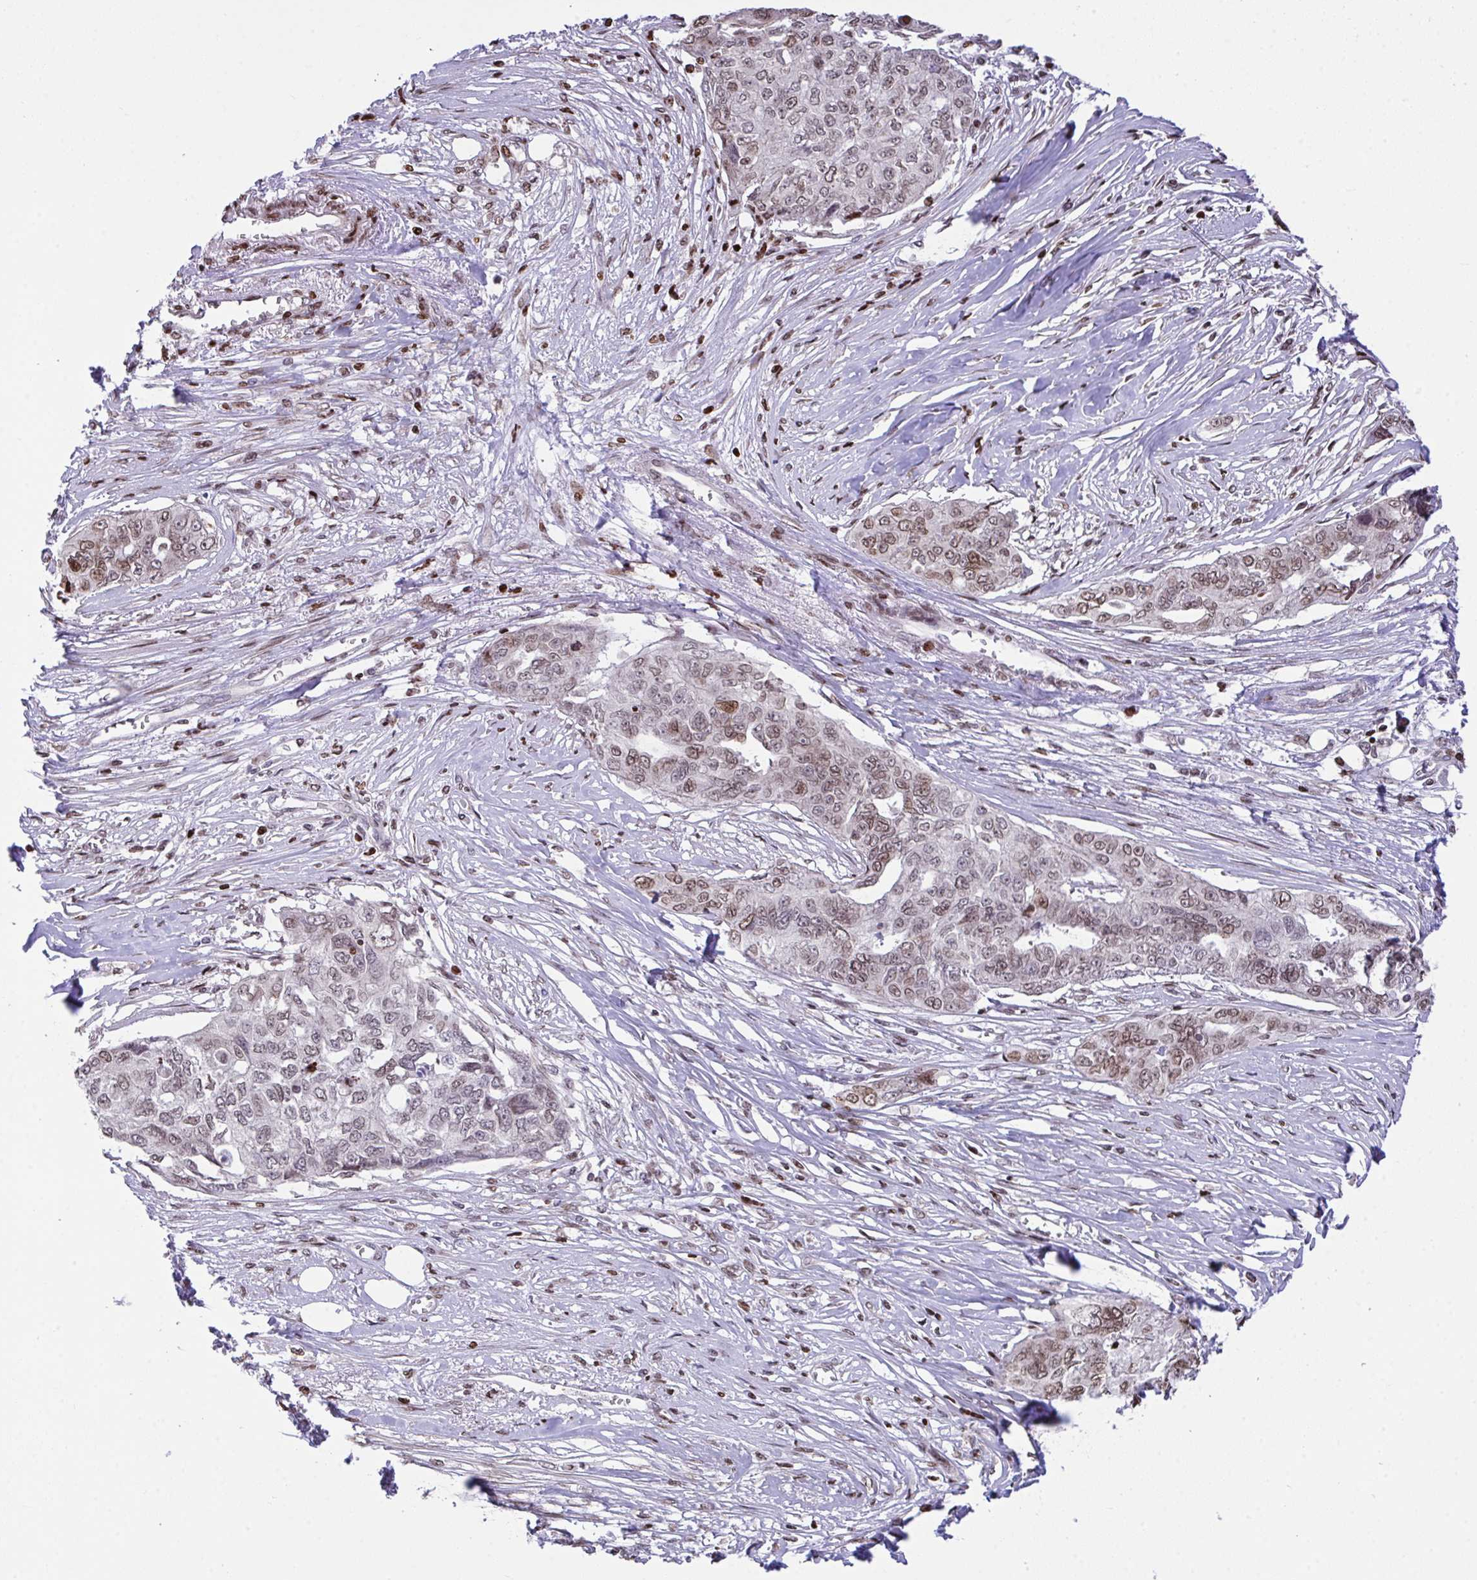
{"staining": {"intensity": "moderate", "quantity": ">75%", "location": "nuclear"}, "tissue": "ovarian cancer", "cell_type": "Tumor cells", "image_type": "cancer", "snomed": [{"axis": "morphology", "description": "Carcinoma, endometroid"}, {"axis": "topography", "description": "Ovary"}], "caption": "There is medium levels of moderate nuclear expression in tumor cells of endometroid carcinoma (ovarian), as demonstrated by immunohistochemical staining (brown color).", "gene": "RAPGEF5", "patient": {"sex": "female", "age": 70}}